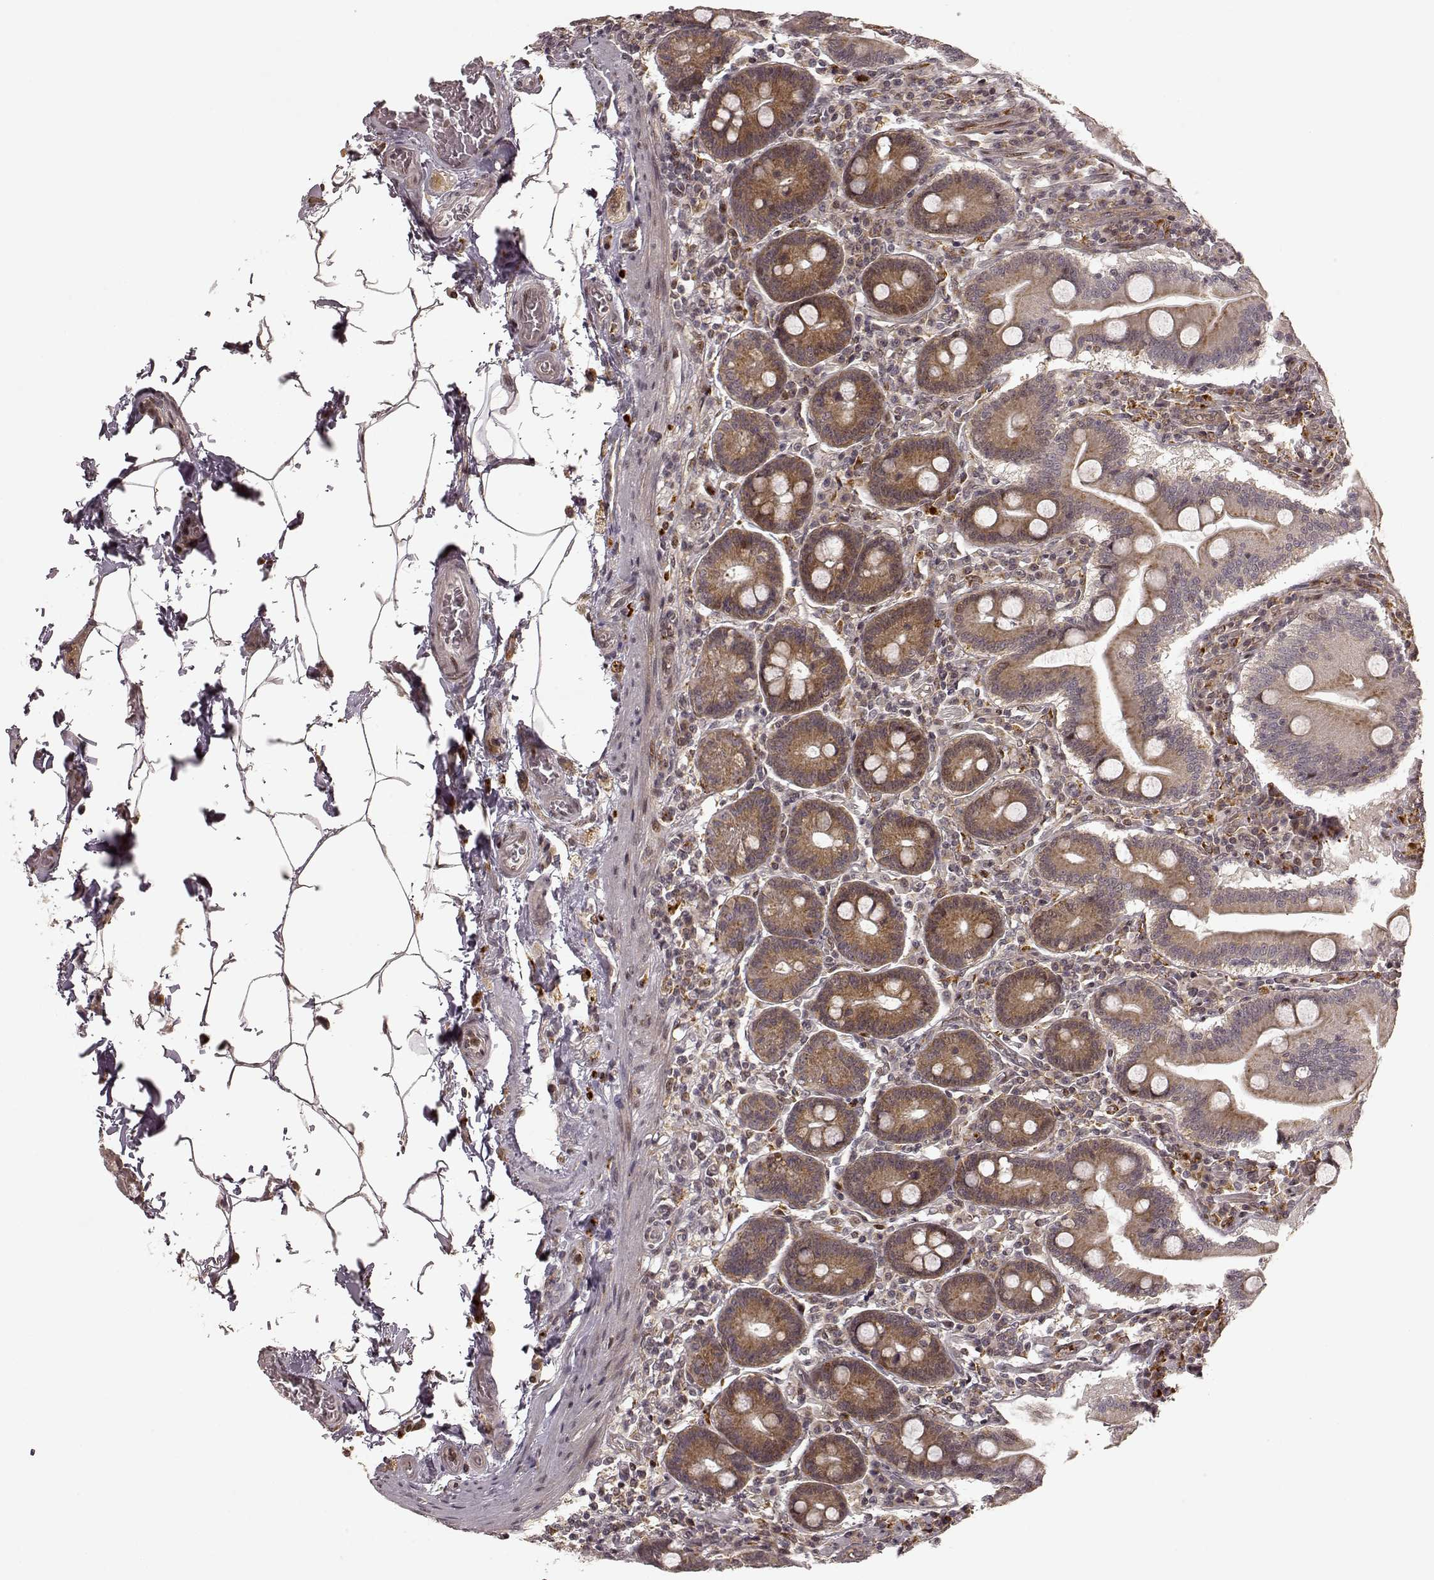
{"staining": {"intensity": "moderate", "quantity": ">75%", "location": "cytoplasmic/membranous"}, "tissue": "small intestine", "cell_type": "Glandular cells", "image_type": "normal", "snomed": [{"axis": "morphology", "description": "Normal tissue, NOS"}, {"axis": "topography", "description": "Small intestine"}], "caption": "A medium amount of moderate cytoplasmic/membranous staining is seen in approximately >75% of glandular cells in normal small intestine. Immunohistochemistry (ihc) stains the protein in brown and the nuclei are stained blue.", "gene": "SLC12A9", "patient": {"sex": "male", "age": 37}}